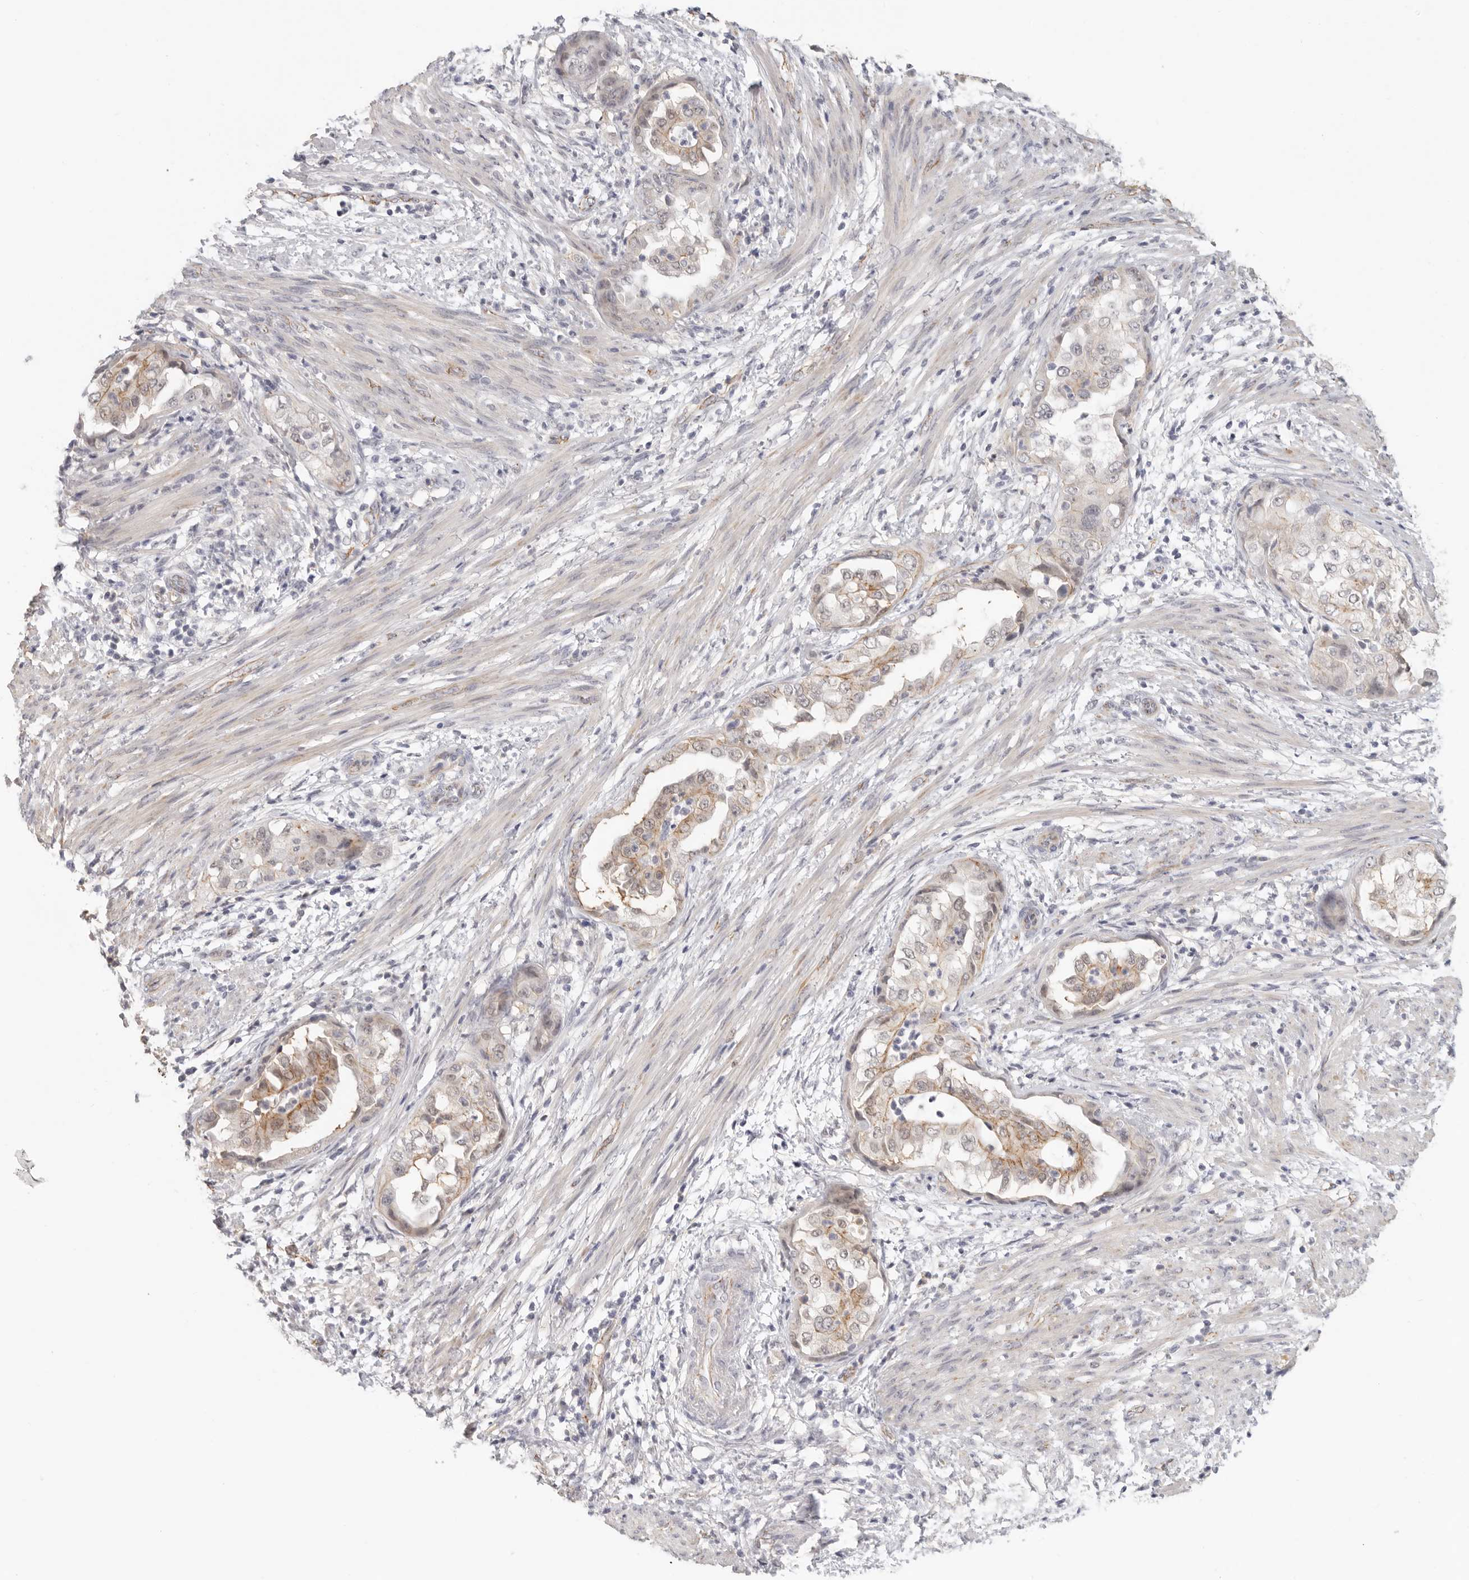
{"staining": {"intensity": "moderate", "quantity": "25%-75%", "location": "cytoplasmic/membranous"}, "tissue": "endometrial cancer", "cell_type": "Tumor cells", "image_type": "cancer", "snomed": [{"axis": "morphology", "description": "Adenocarcinoma, NOS"}, {"axis": "topography", "description": "Endometrium"}], "caption": "This is an image of IHC staining of endometrial cancer, which shows moderate positivity in the cytoplasmic/membranous of tumor cells.", "gene": "ANXA9", "patient": {"sex": "female", "age": 85}}